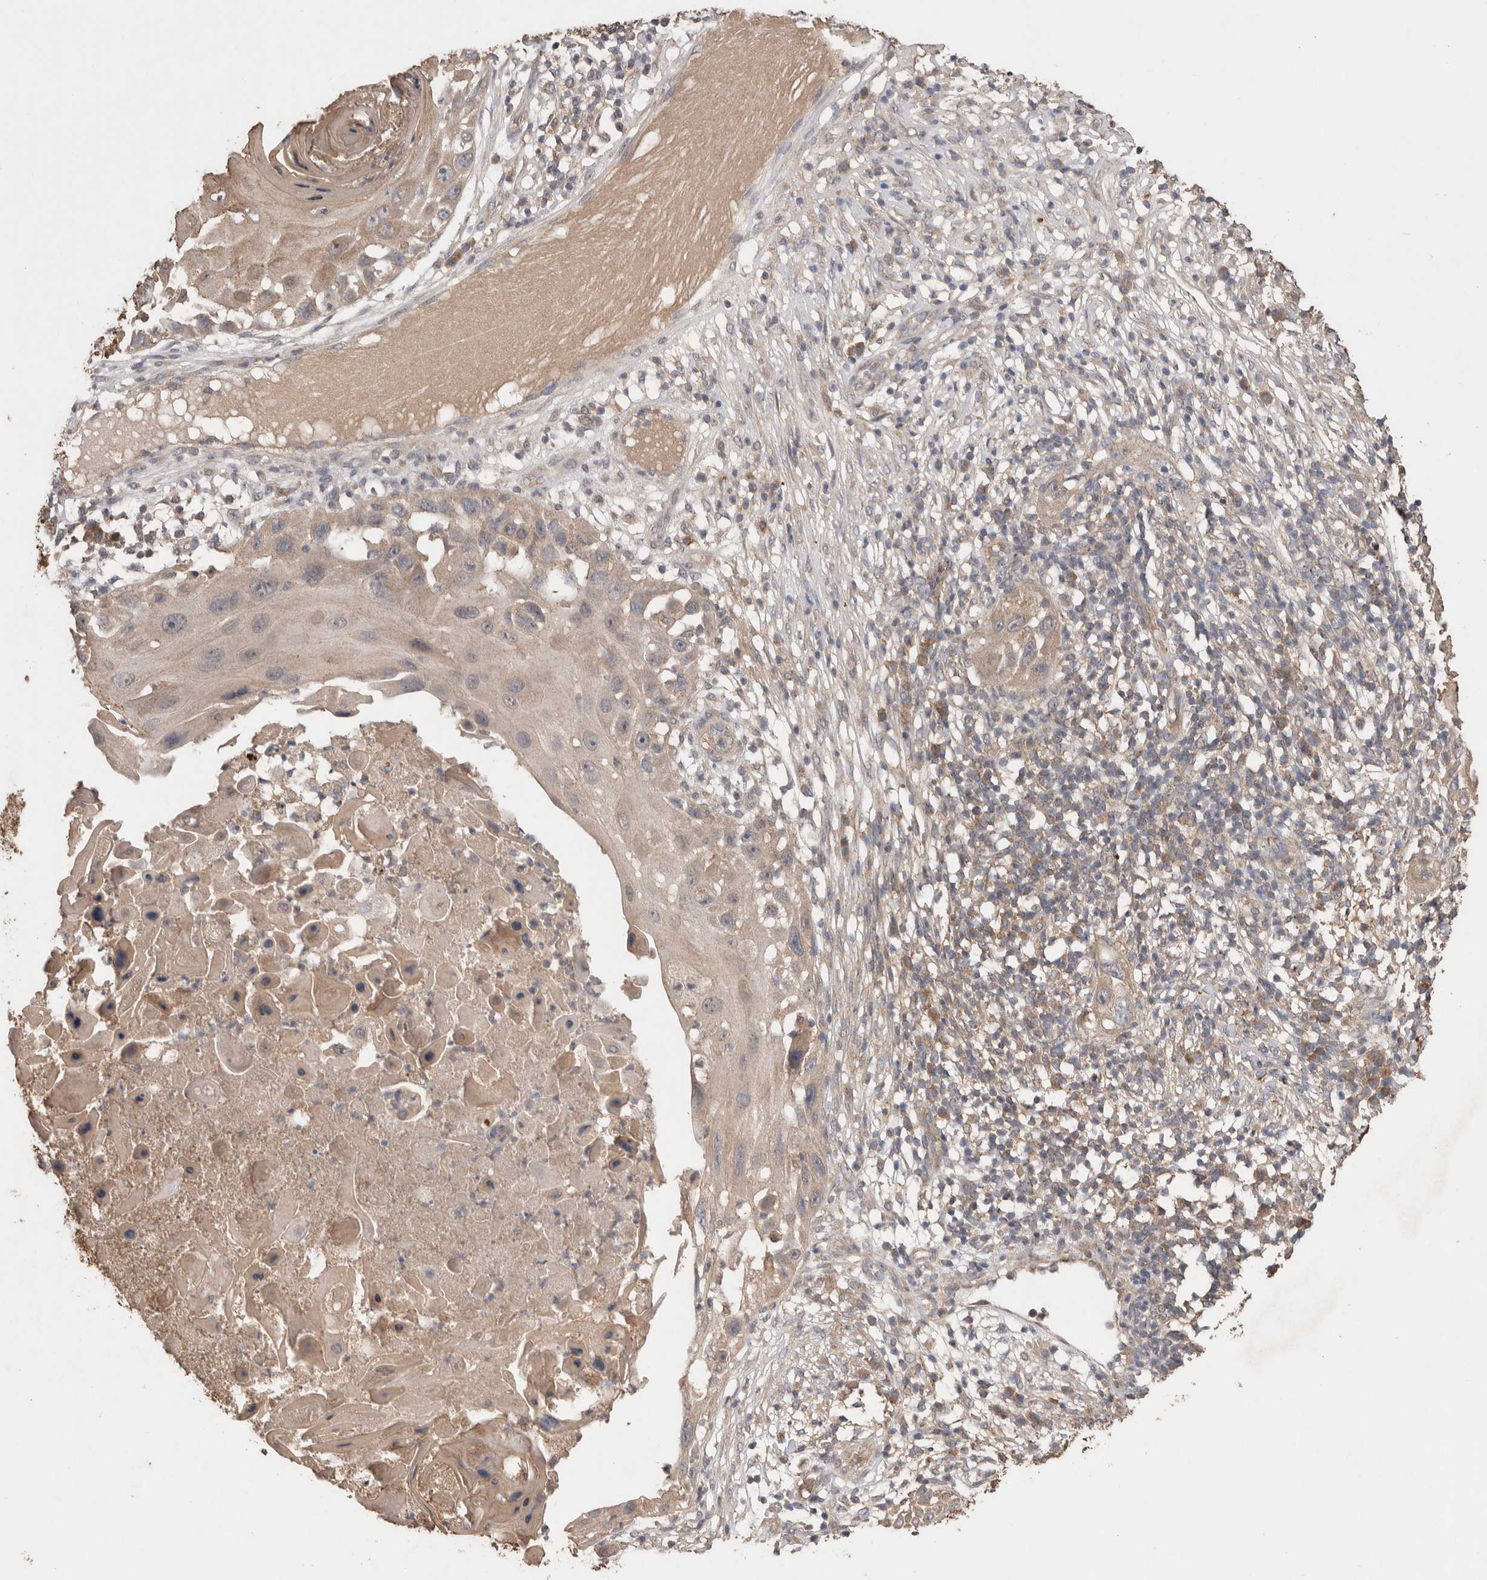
{"staining": {"intensity": "weak", "quantity": ">75%", "location": "cytoplasmic/membranous"}, "tissue": "skin cancer", "cell_type": "Tumor cells", "image_type": "cancer", "snomed": [{"axis": "morphology", "description": "Squamous cell carcinoma, NOS"}, {"axis": "topography", "description": "Skin"}], "caption": "Immunohistochemical staining of skin squamous cell carcinoma reveals weak cytoplasmic/membranous protein staining in about >75% of tumor cells. The staining was performed using DAB, with brown indicating positive protein expression. Nuclei are stained blue with hematoxylin.", "gene": "KCNJ5", "patient": {"sex": "female", "age": 44}}